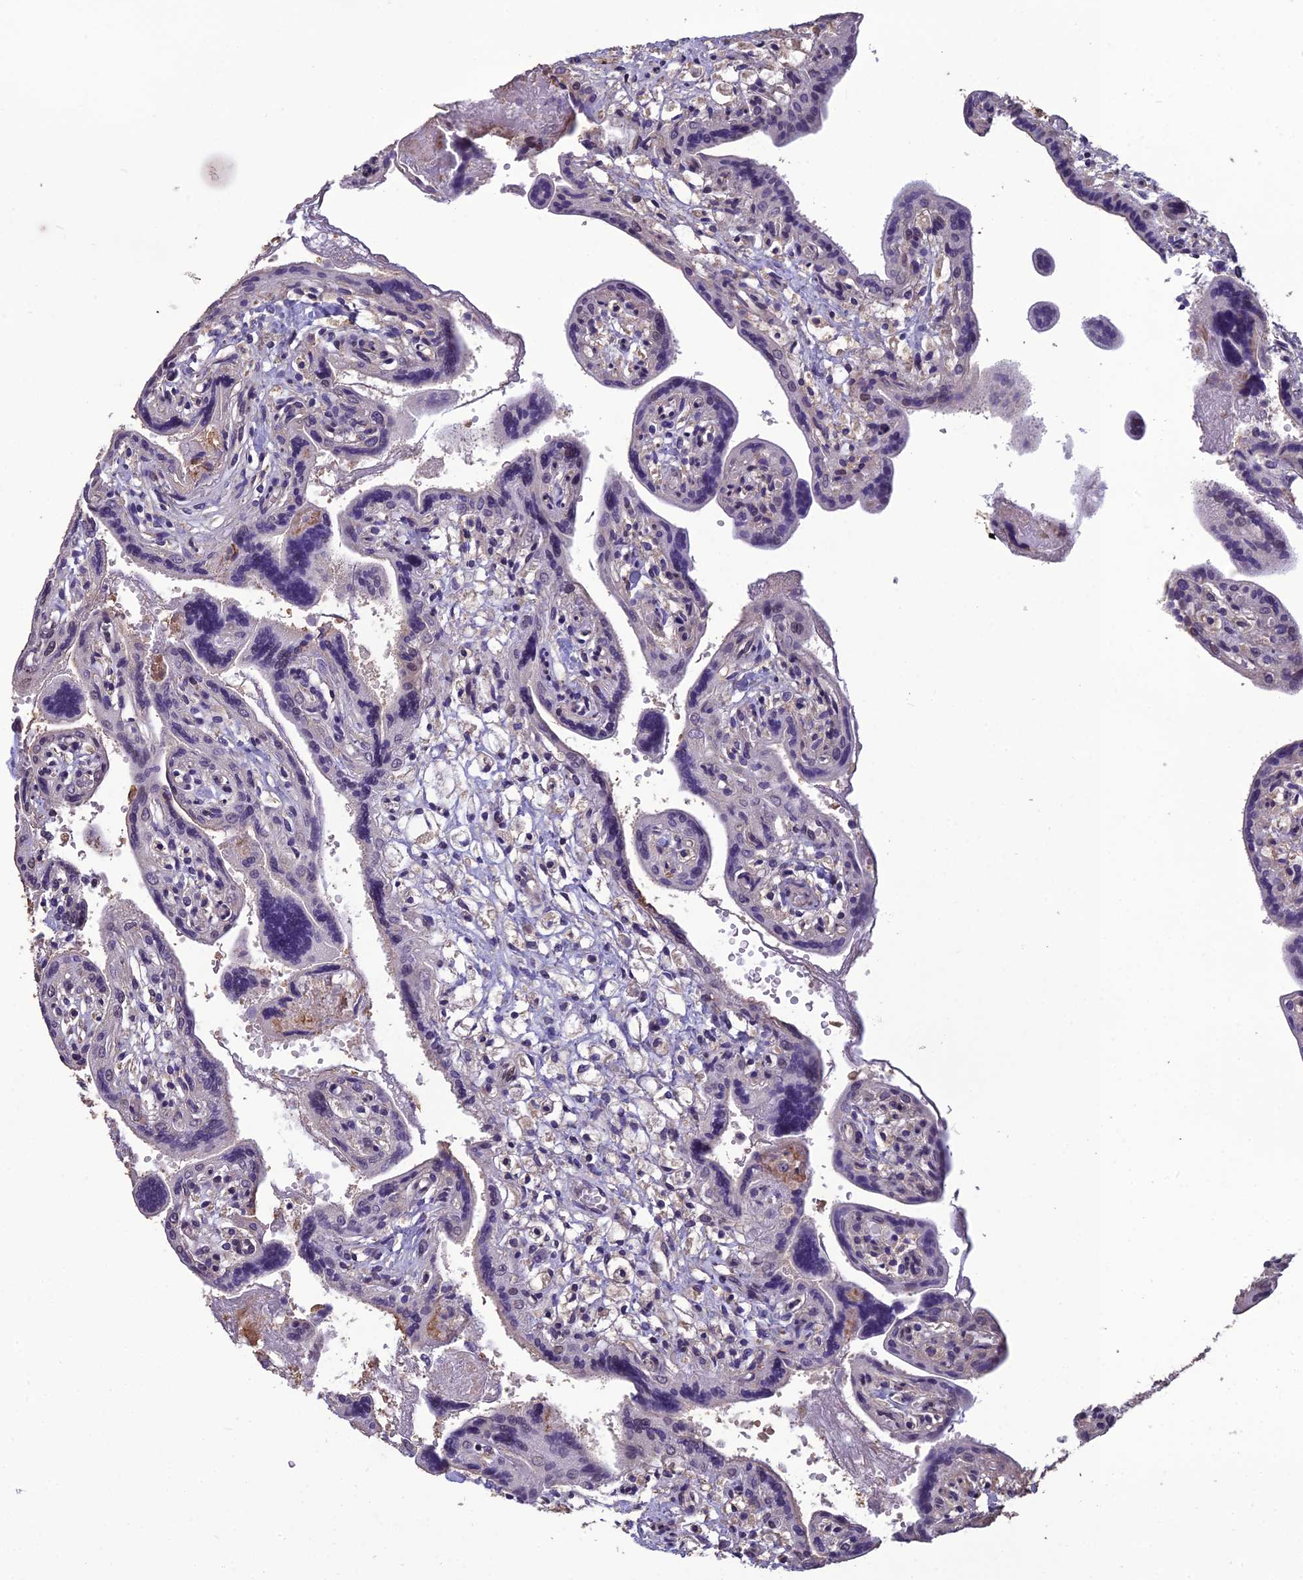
{"staining": {"intensity": "negative", "quantity": "none", "location": "none"}, "tissue": "placenta", "cell_type": "Decidual cells", "image_type": "normal", "snomed": [{"axis": "morphology", "description": "Normal tissue, NOS"}, {"axis": "topography", "description": "Placenta"}], "caption": "Micrograph shows no significant protein expression in decidual cells of unremarkable placenta. (DAB (3,3'-diaminobenzidine) immunohistochemistry (IHC) visualized using brightfield microscopy, high magnification).", "gene": "GRWD1", "patient": {"sex": "female", "age": 37}}